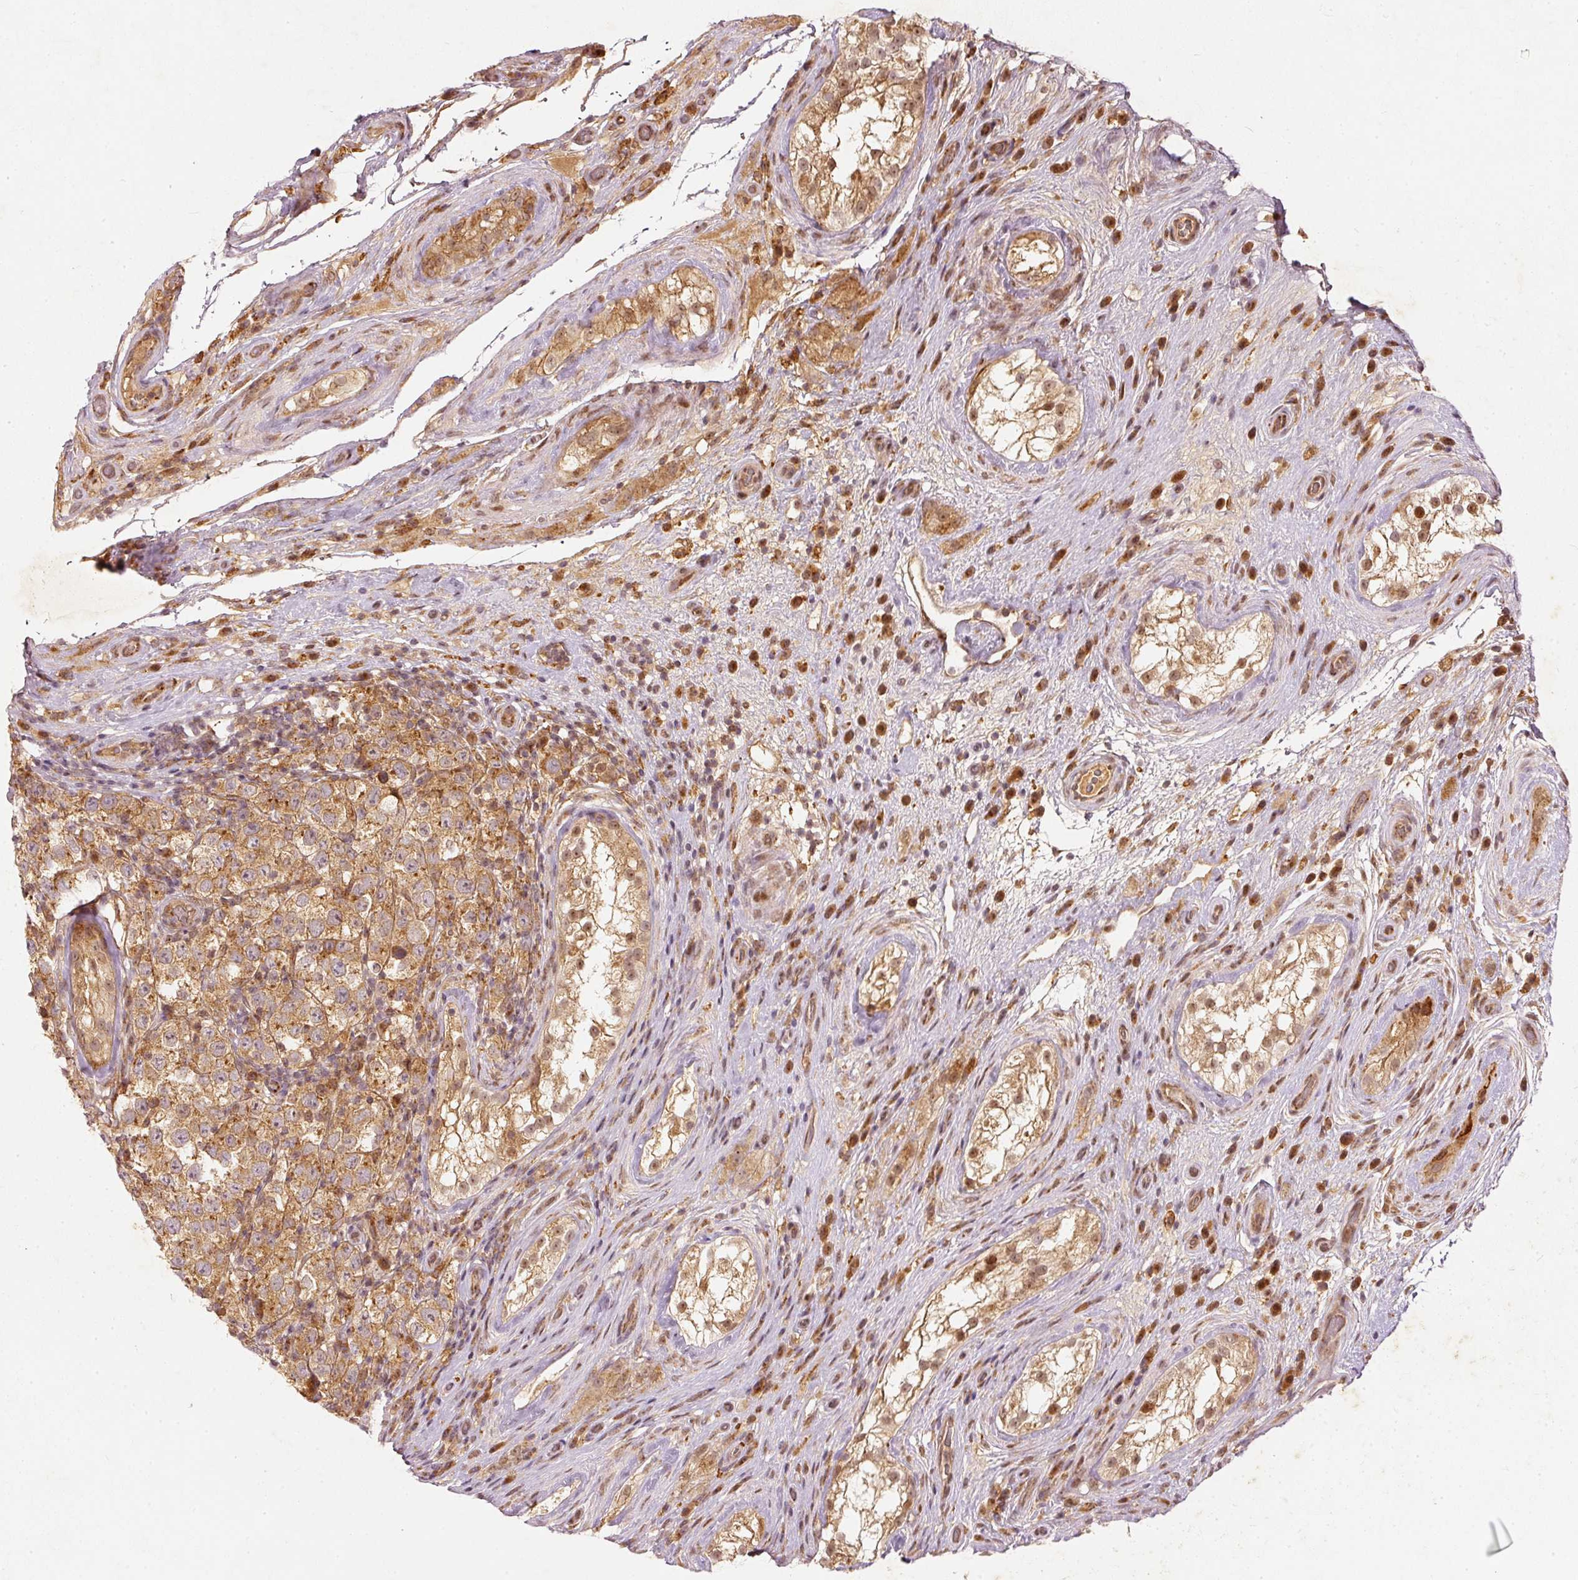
{"staining": {"intensity": "moderate", "quantity": ">75%", "location": "cytoplasmic/membranous"}, "tissue": "testis cancer", "cell_type": "Tumor cells", "image_type": "cancer", "snomed": [{"axis": "morphology", "description": "Seminoma, NOS"}, {"axis": "morphology", "description": "Carcinoma, Embryonal, NOS"}, {"axis": "topography", "description": "Testis"}], "caption": "Human testis cancer stained with a brown dye exhibits moderate cytoplasmic/membranous positive staining in about >75% of tumor cells.", "gene": "ZNF580", "patient": {"sex": "male", "age": 41}}